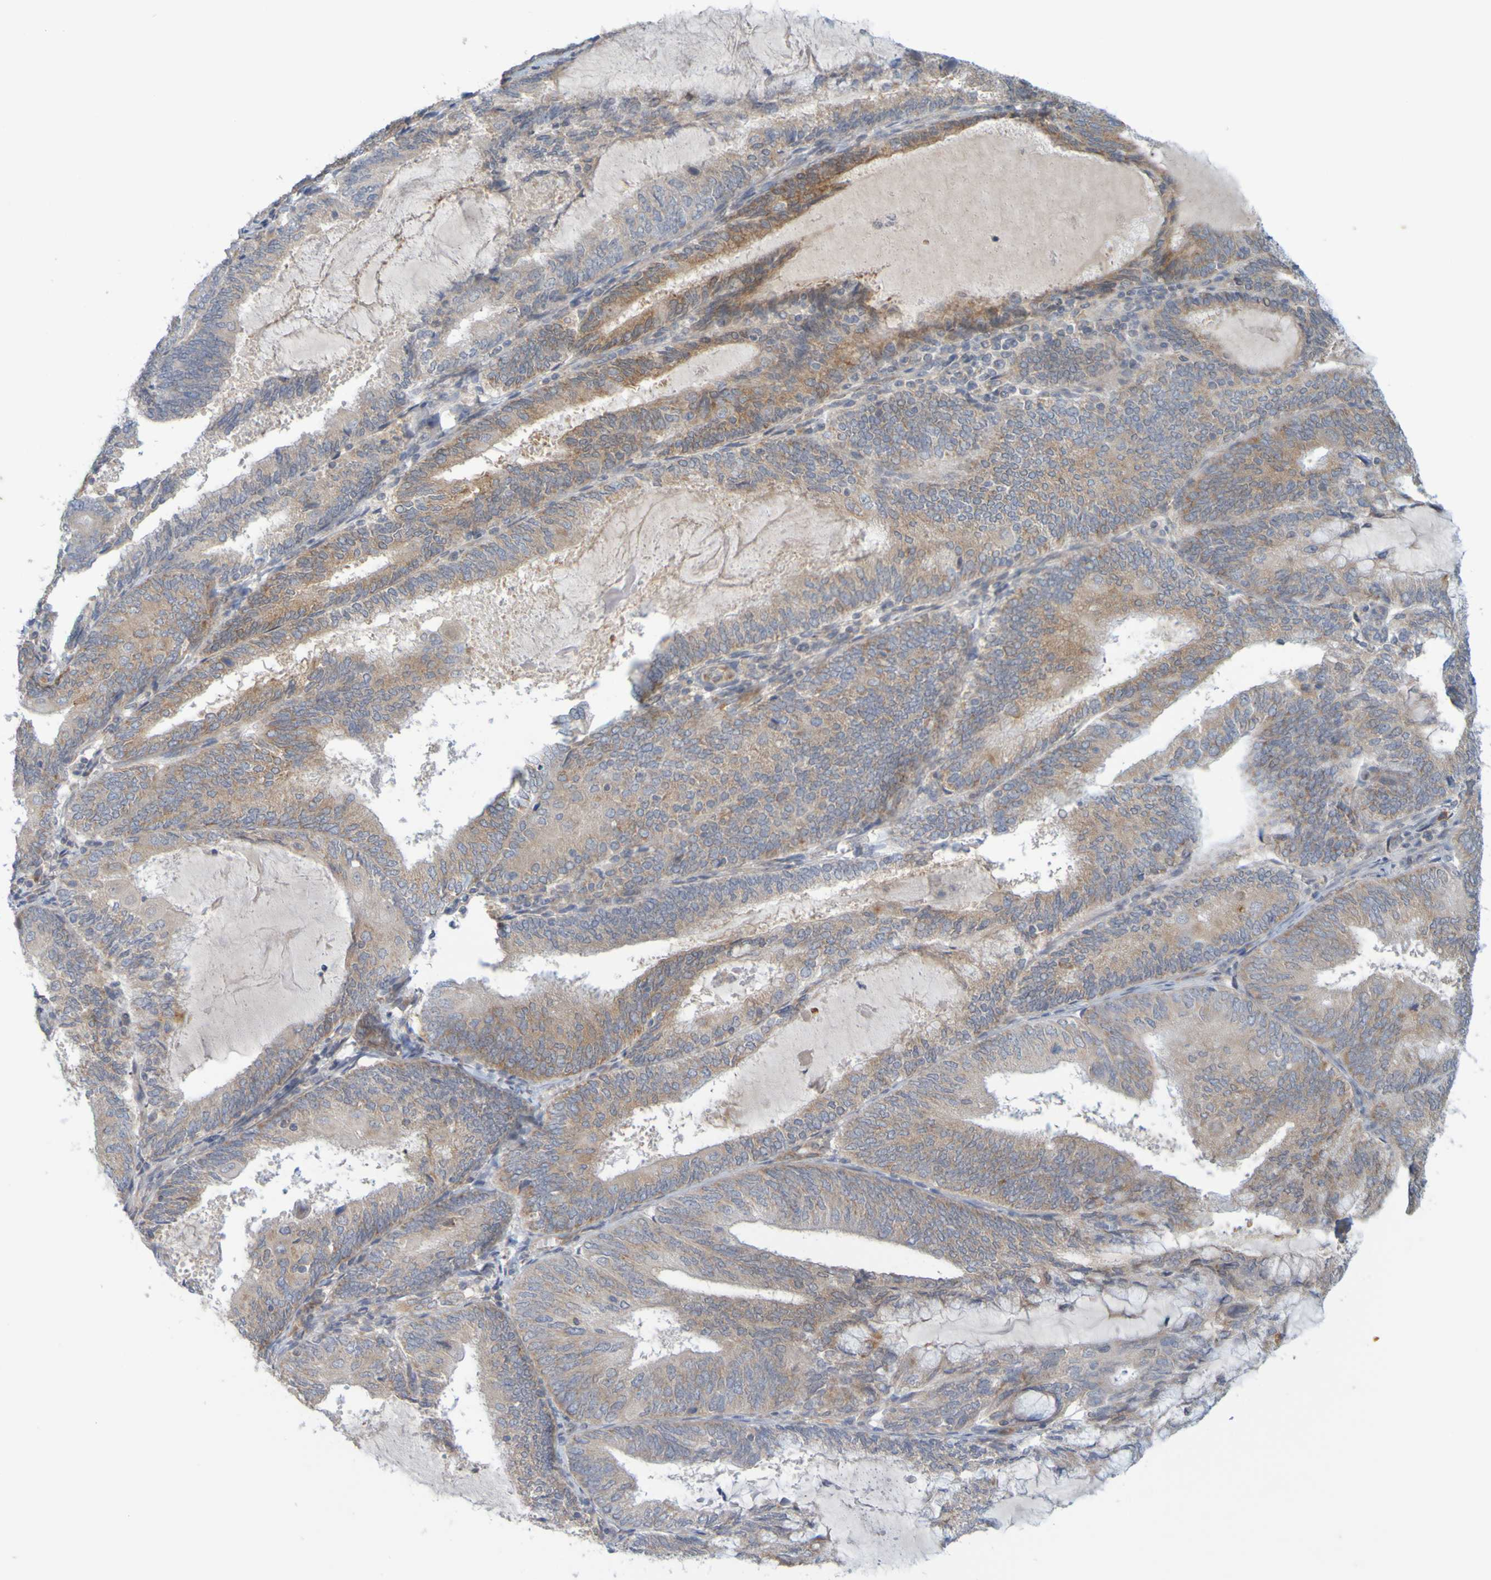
{"staining": {"intensity": "moderate", "quantity": ">75%", "location": "cytoplasmic/membranous"}, "tissue": "endometrial cancer", "cell_type": "Tumor cells", "image_type": "cancer", "snomed": [{"axis": "morphology", "description": "Adenocarcinoma, NOS"}, {"axis": "topography", "description": "Endometrium"}], "caption": "Immunohistochemistry histopathology image of neoplastic tissue: endometrial cancer (adenocarcinoma) stained using IHC reveals medium levels of moderate protein expression localized specifically in the cytoplasmic/membranous of tumor cells, appearing as a cytoplasmic/membranous brown color.", "gene": "MOGS", "patient": {"sex": "female", "age": 81}}